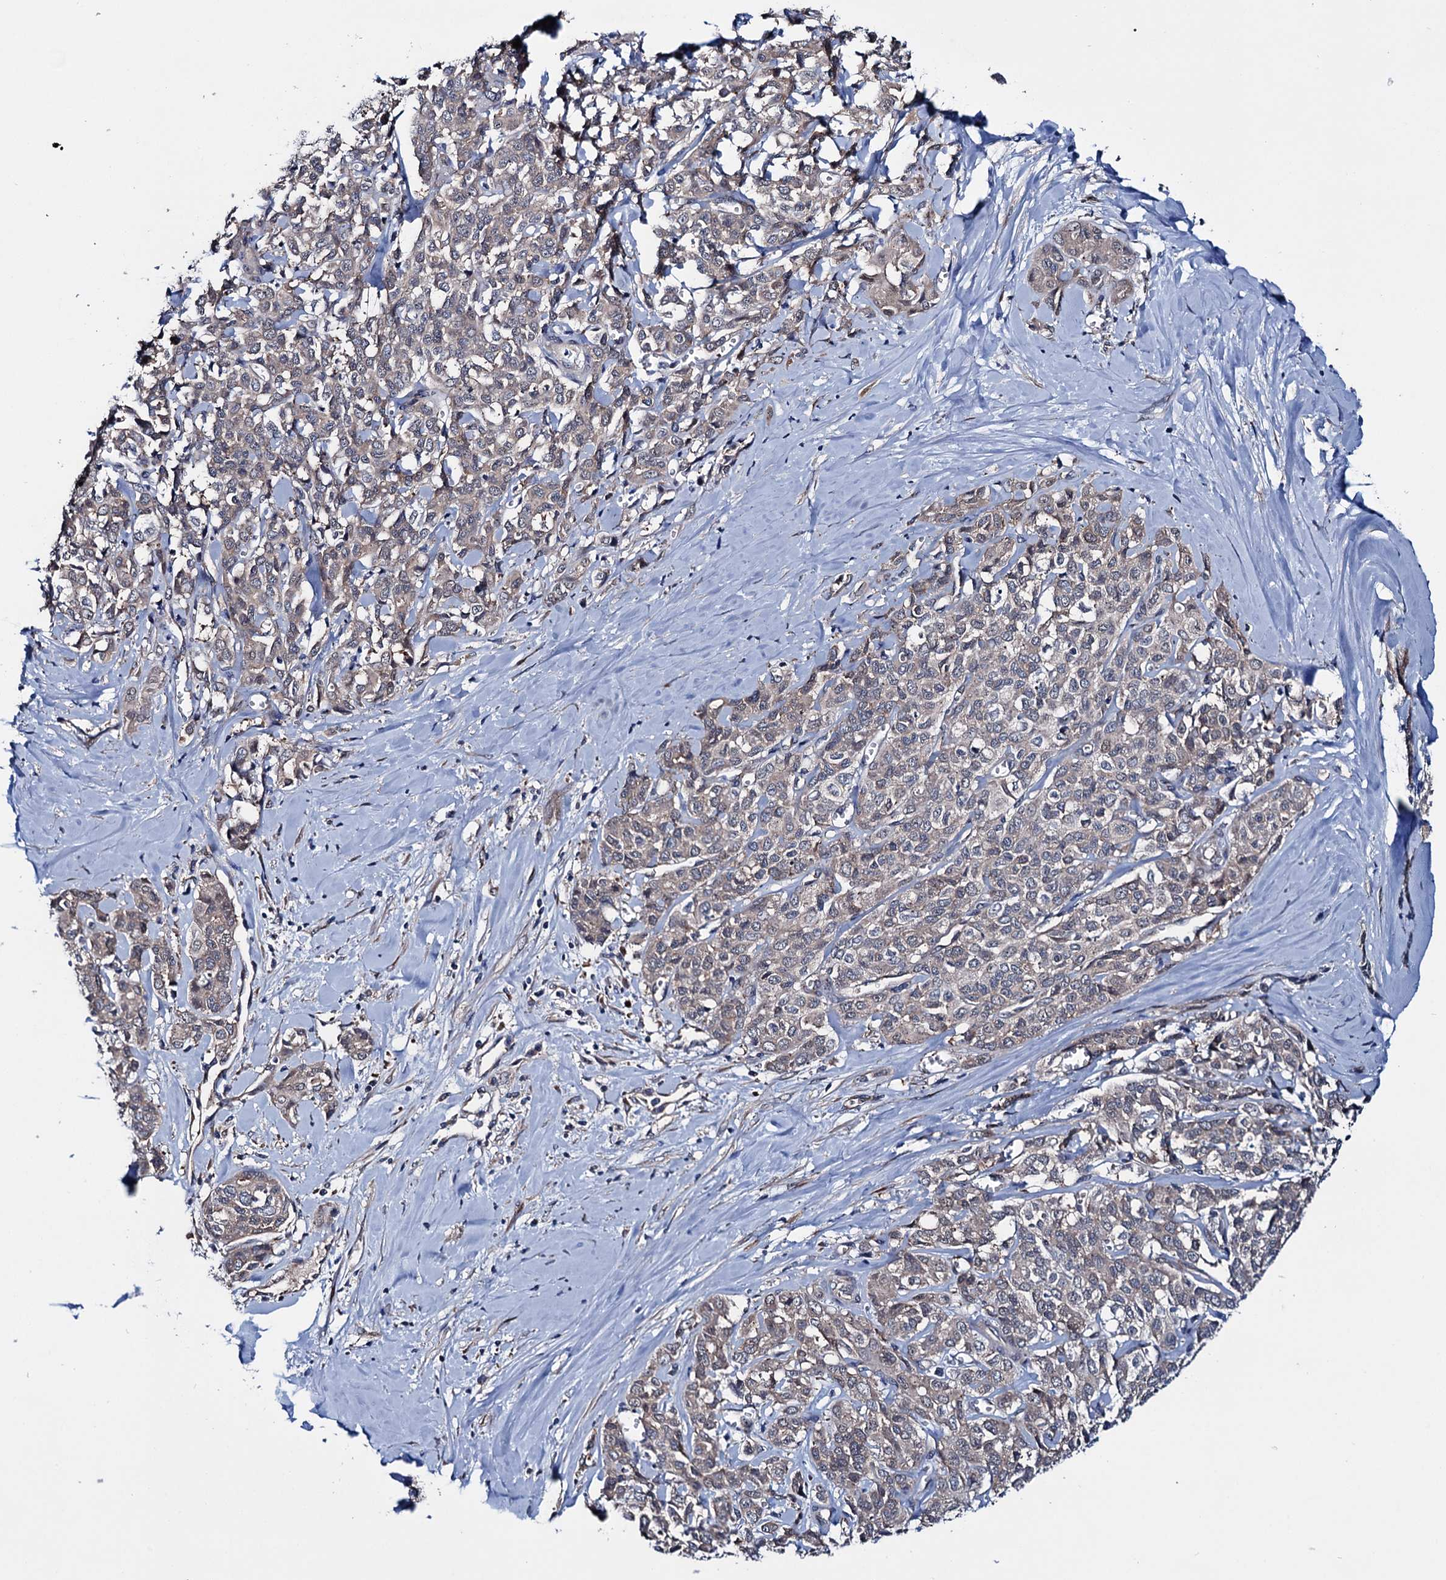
{"staining": {"intensity": "negative", "quantity": "none", "location": "none"}, "tissue": "liver cancer", "cell_type": "Tumor cells", "image_type": "cancer", "snomed": [{"axis": "morphology", "description": "Cholangiocarcinoma"}, {"axis": "topography", "description": "Liver"}], "caption": "Immunohistochemistry of liver cancer exhibits no expression in tumor cells. (IHC, brightfield microscopy, high magnification).", "gene": "EYA4", "patient": {"sex": "female", "age": 77}}